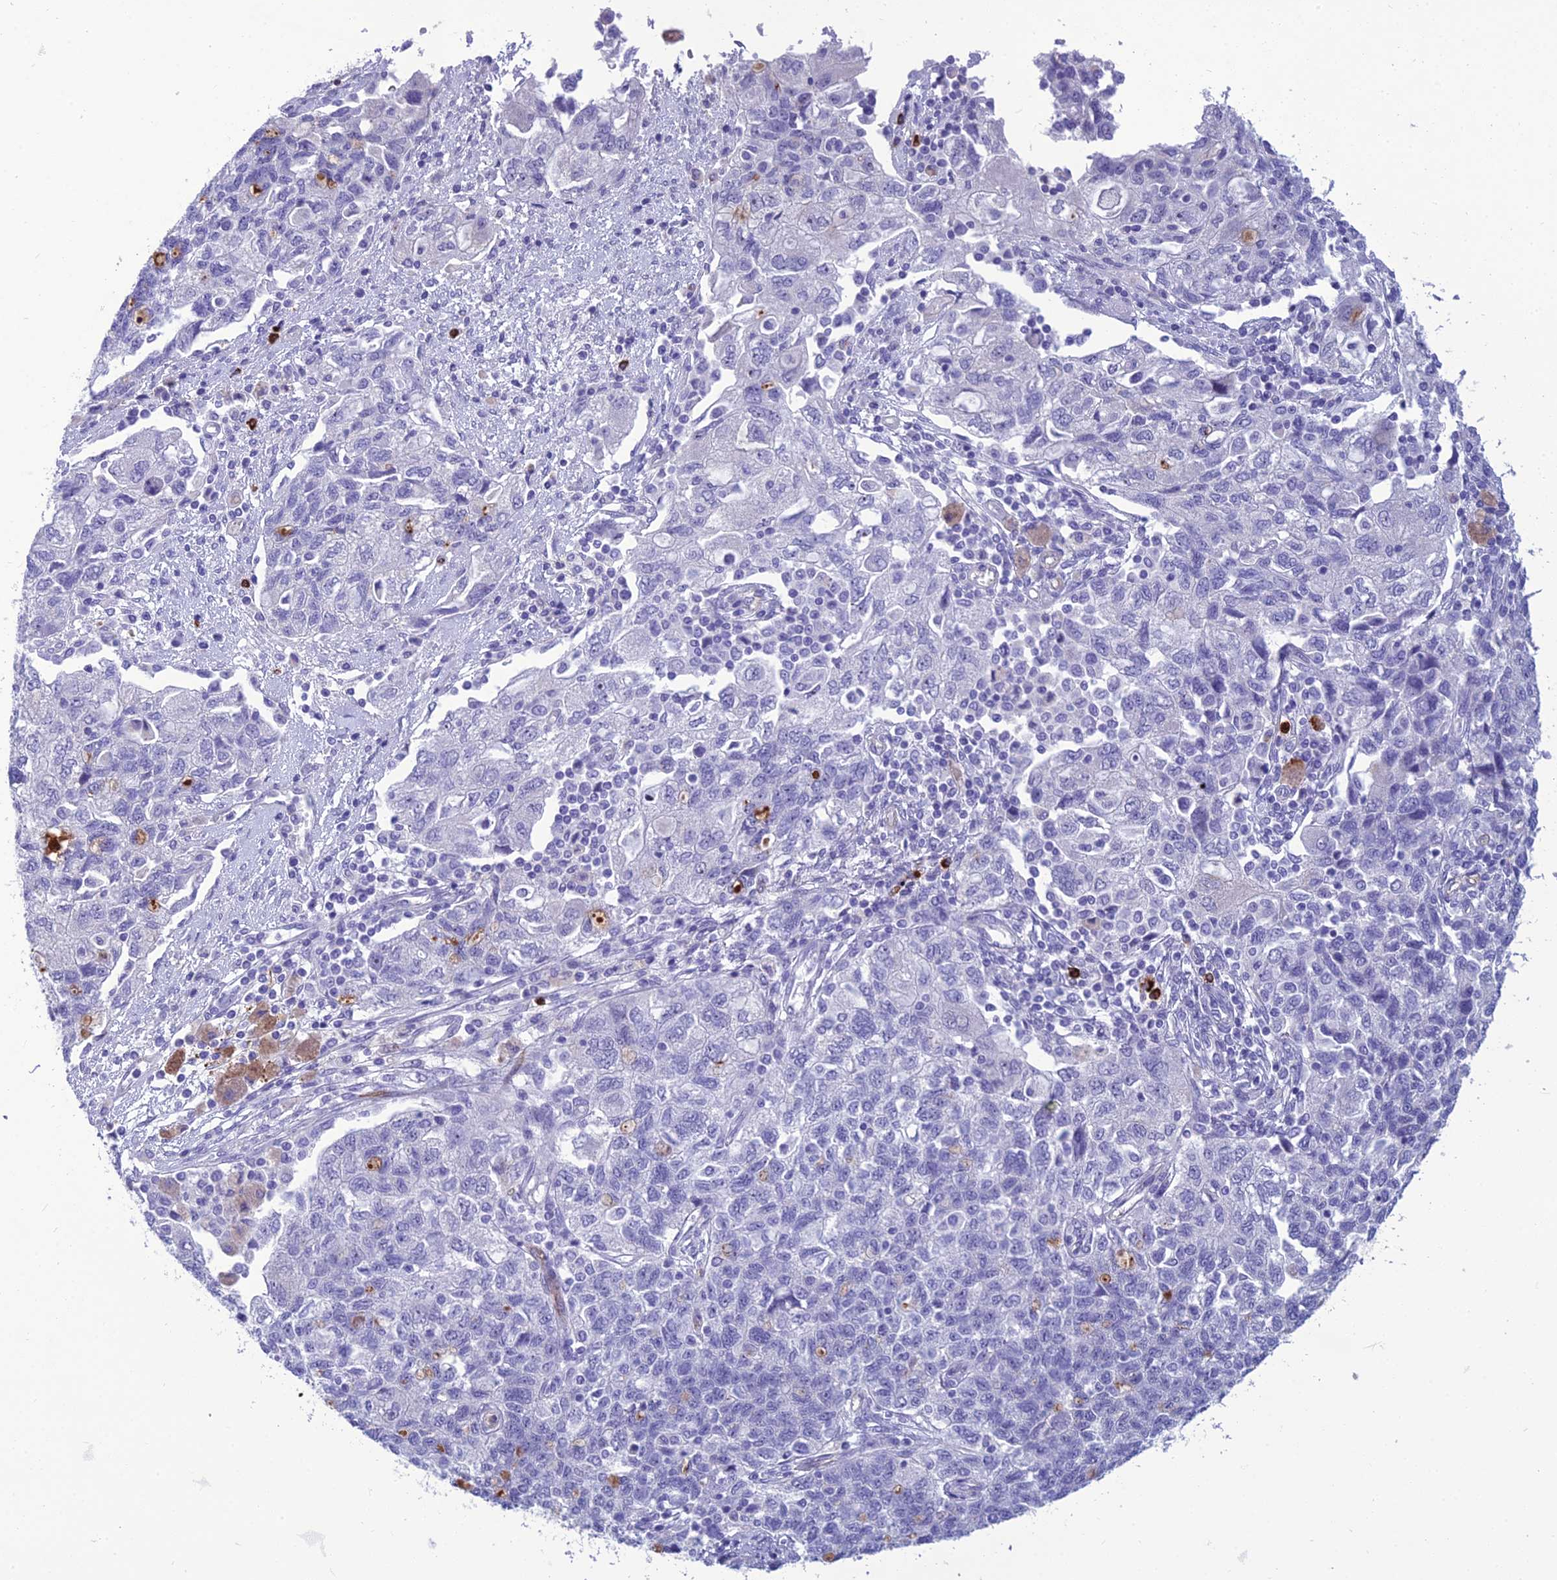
{"staining": {"intensity": "negative", "quantity": "none", "location": "none"}, "tissue": "ovarian cancer", "cell_type": "Tumor cells", "image_type": "cancer", "snomed": [{"axis": "morphology", "description": "Carcinoma, NOS"}, {"axis": "morphology", "description": "Cystadenocarcinoma, serous, NOS"}, {"axis": "topography", "description": "Ovary"}], "caption": "A histopathology image of carcinoma (ovarian) stained for a protein shows no brown staining in tumor cells. Brightfield microscopy of immunohistochemistry stained with DAB (brown) and hematoxylin (blue), captured at high magnification.", "gene": "BBS7", "patient": {"sex": "female", "age": 69}}